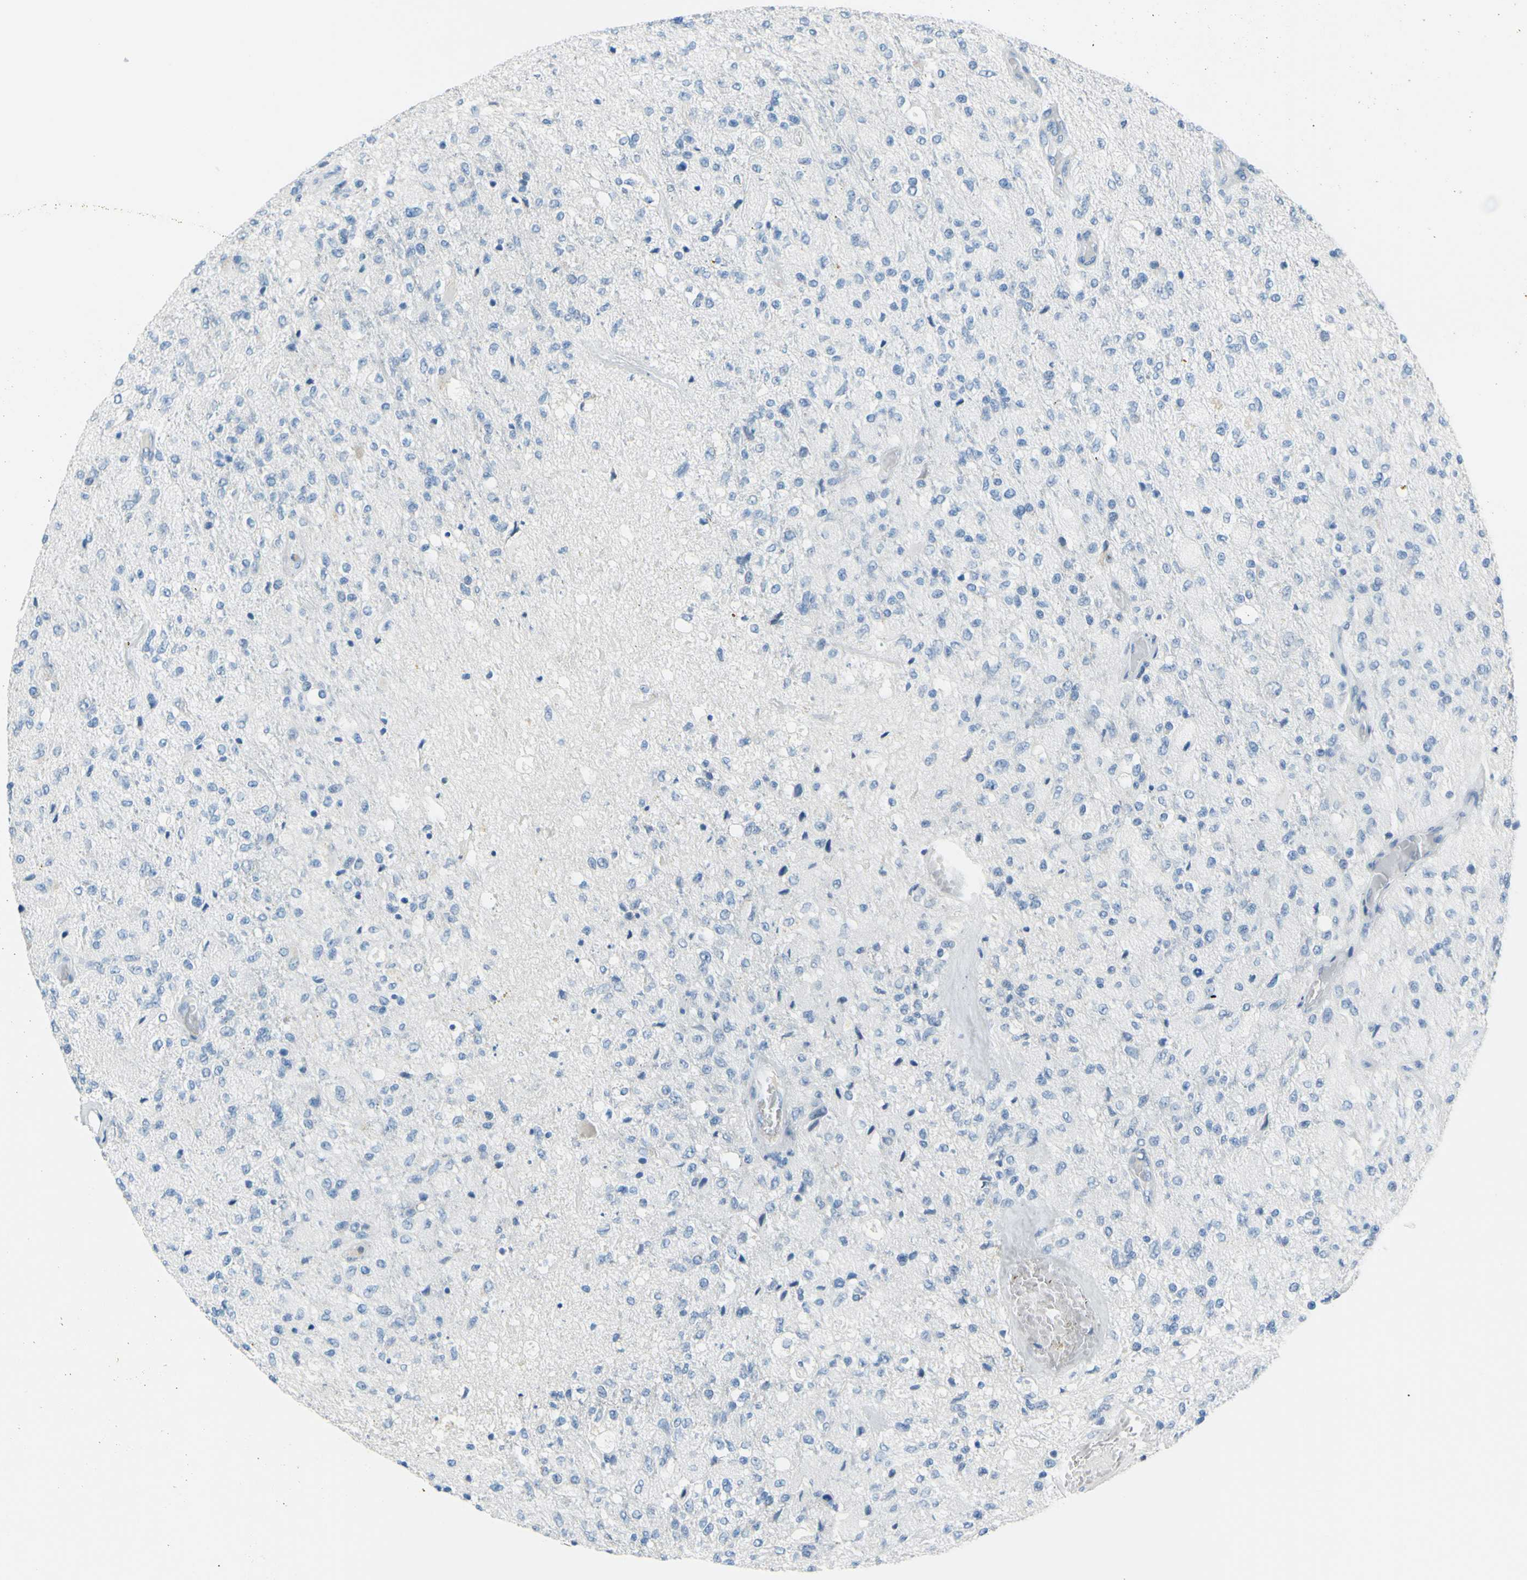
{"staining": {"intensity": "negative", "quantity": "none", "location": "none"}, "tissue": "glioma", "cell_type": "Tumor cells", "image_type": "cancer", "snomed": [{"axis": "morphology", "description": "Normal tissue, NOS"}, {"axis": "morphology", "description": "Glioma, malignant, High grade"}, {"axis": "topography", "description": "Cerebral cortex"}], "caption": "Tumor cells show no significant protein positivity in glioma.", "gene": "DCT", "patient": {"sex": "male", "age": 77}}